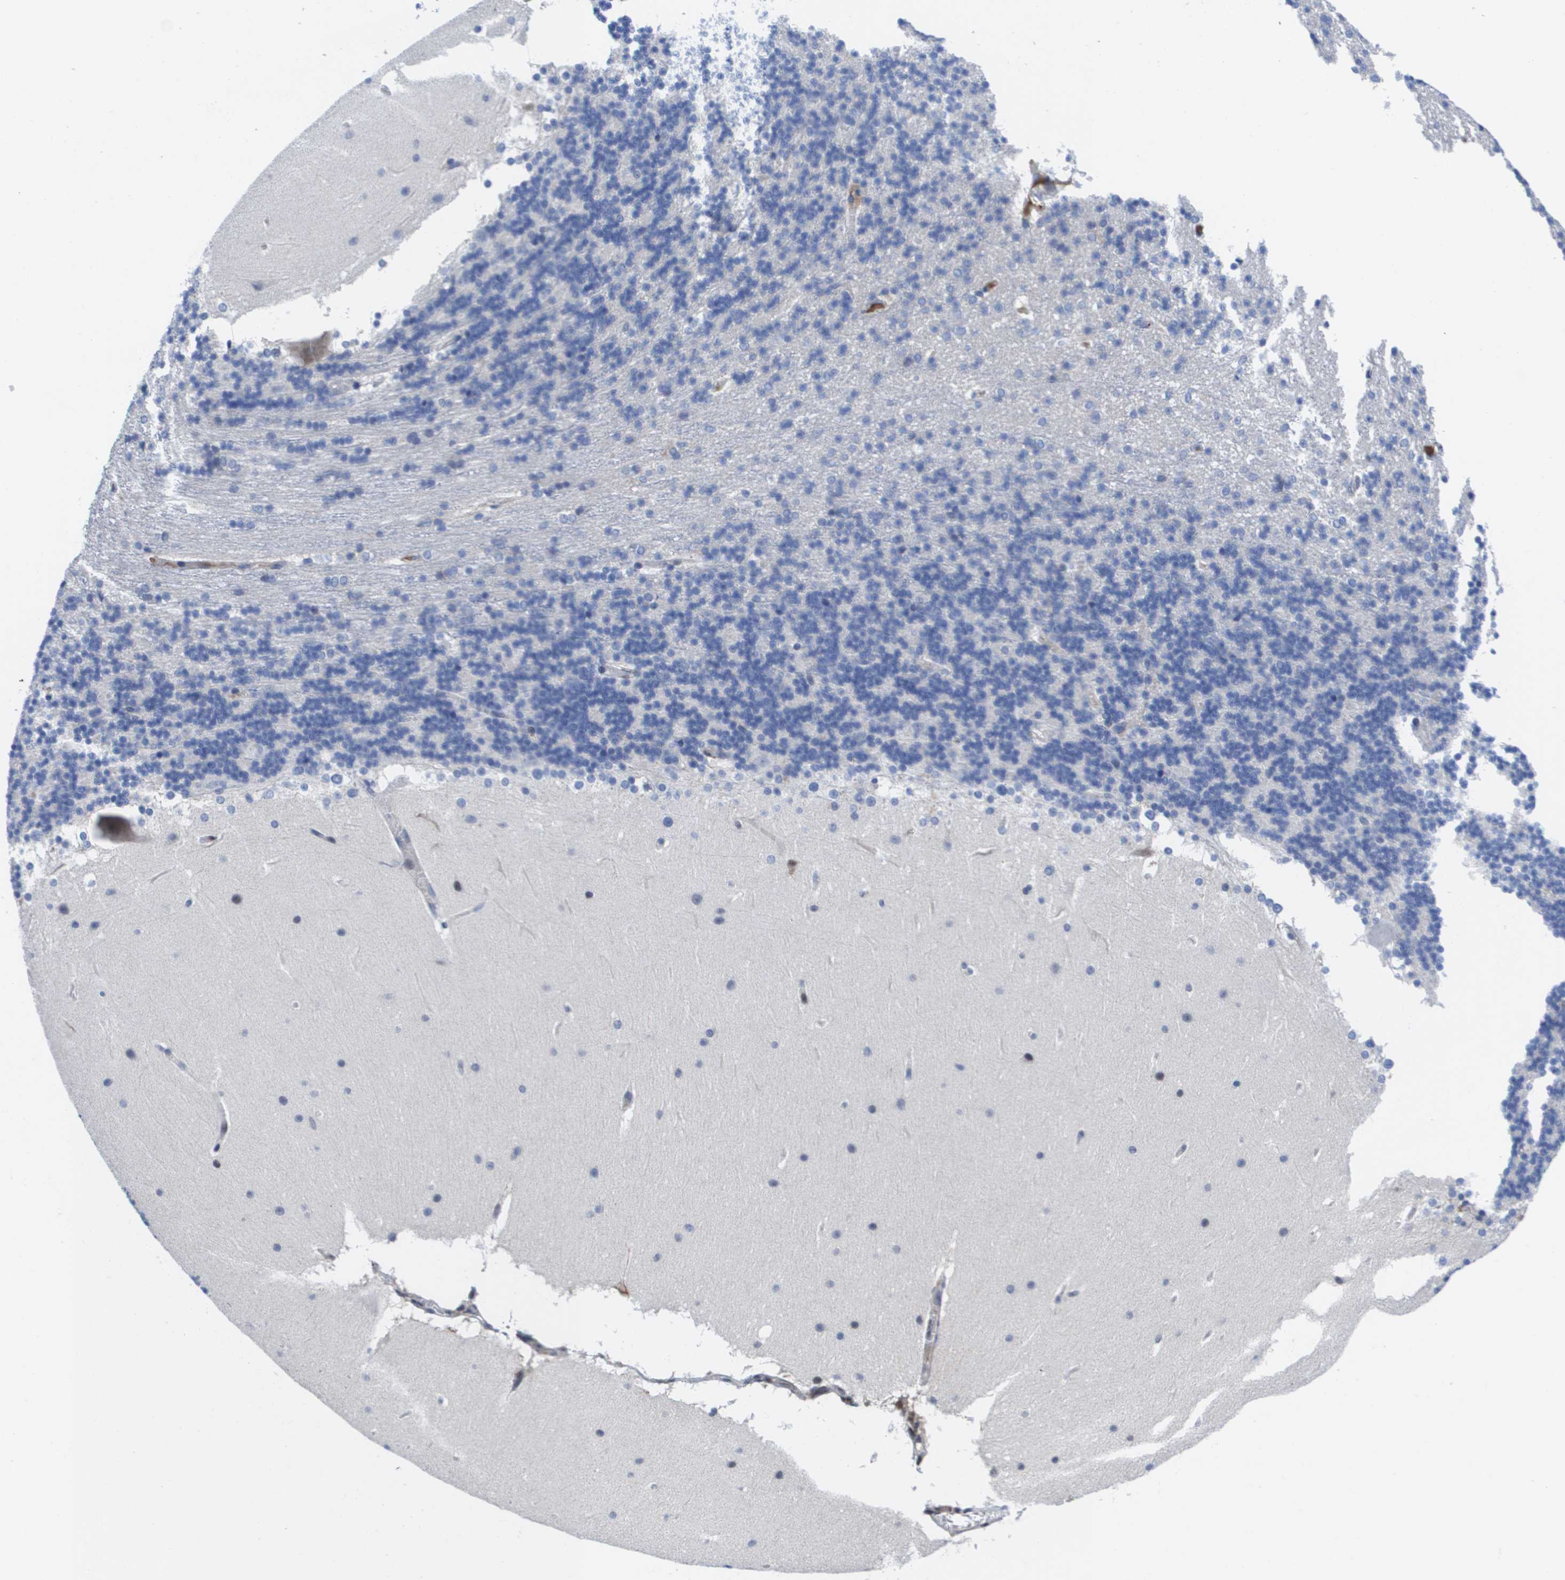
{"staining": {"intensity": "negative", "quantity": "none", "location": "none"}, "tissue": "cerebellum", "cell_type": "Cells in granular layer", "image_type": "normal", "snomed": [{"axis": "morphology", "description": "Normal tissue, NOS"}, {"axis": "topography", "description": "Cerebellum"}], "caption": "DAB immunohistochemical staining of unremarkable human cerebellum demonstrates no significant expression in cells in granular layer. Nuclei are stained in blue.", "gene": "SERPINC1", "patient": {"sex": "female", "age": 19}}